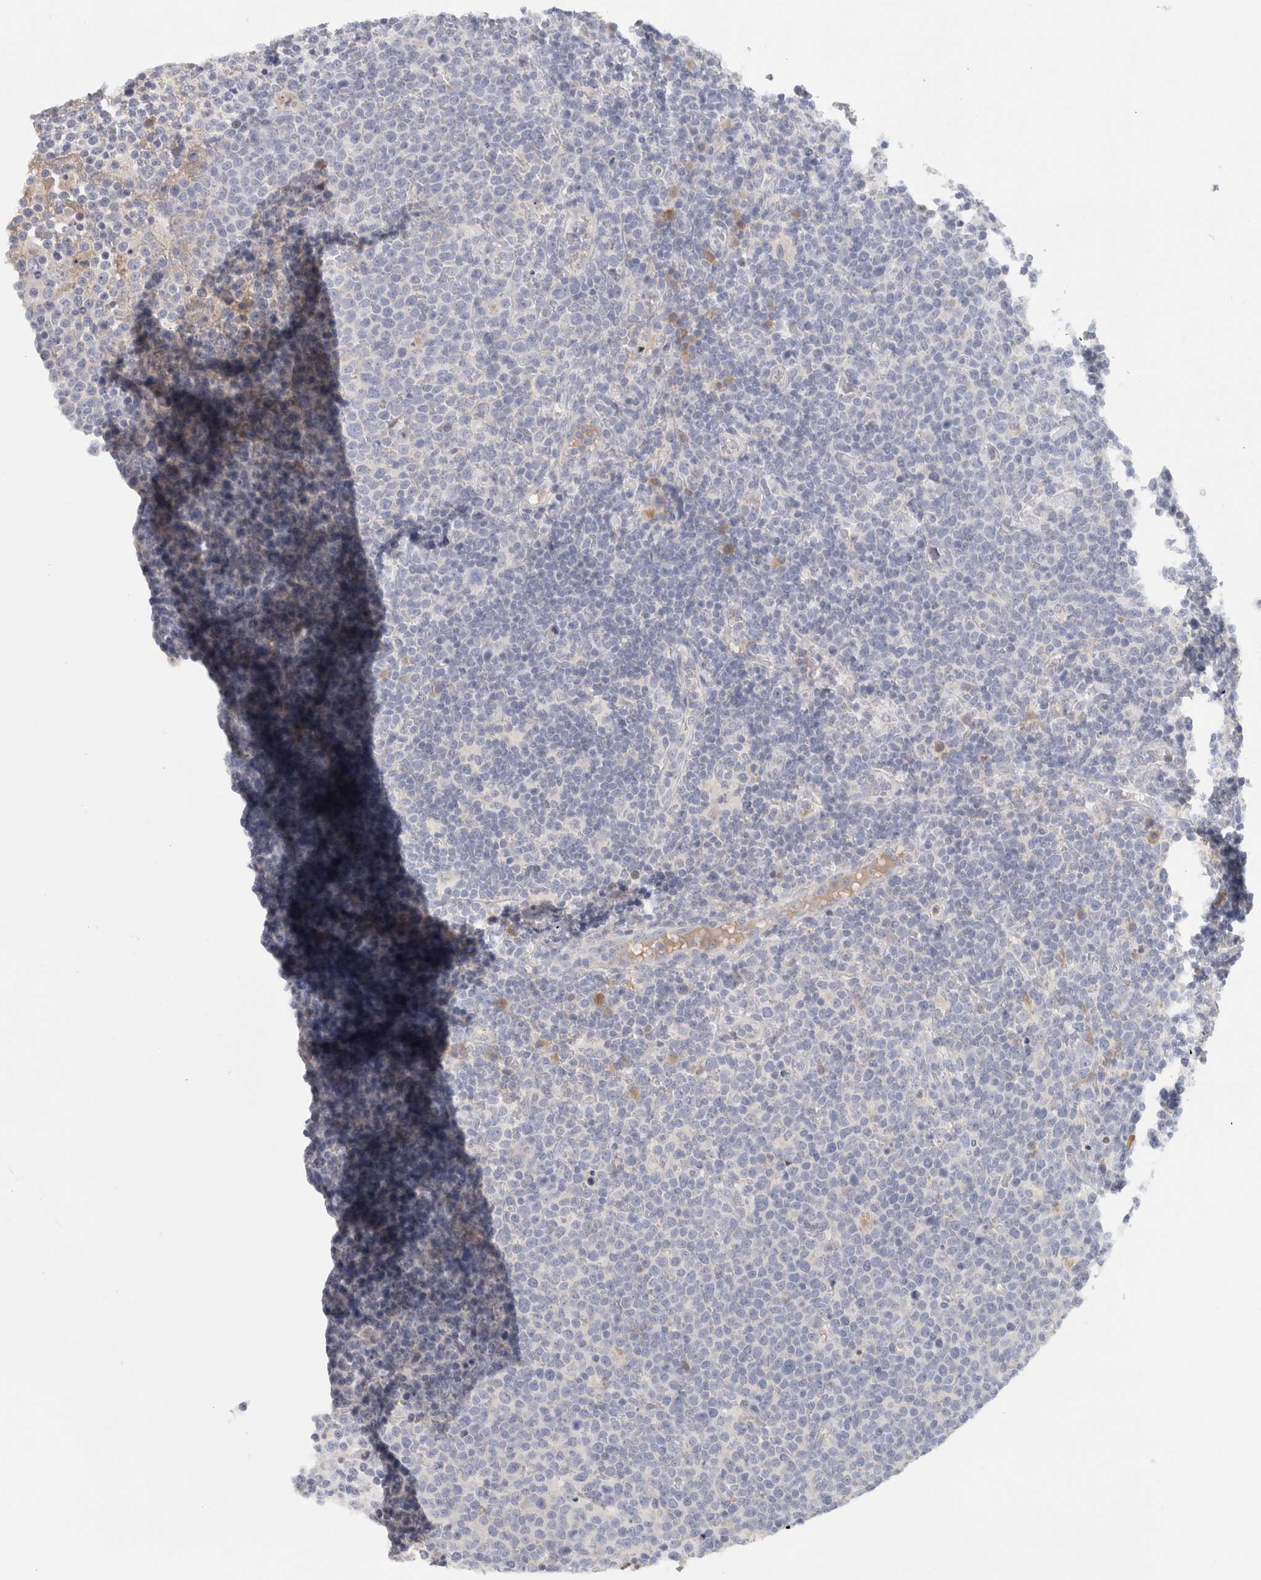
{"staining": {"intensity": "negative", "quantity": "none", "location": "none"}, "tissue": "lymphoma", "cell_type": "Tumor cells", "image_type": "cancer", "snomed": [{"axis": "morphology", "description": "Malignant lymphoma, non-Hodgkin's type, High grade"}, {"axis": "topography", "description": "Lymph node"}], "caption": "DAB (3,3'-diaminobenzidine) immunohistochemical staining of human high-grade malignant lymphoma, non-Hodgkin's type shows no significant expression in tumor cells.", "gene": "STK31", "patient": {"sex": "male", "age": 61}}